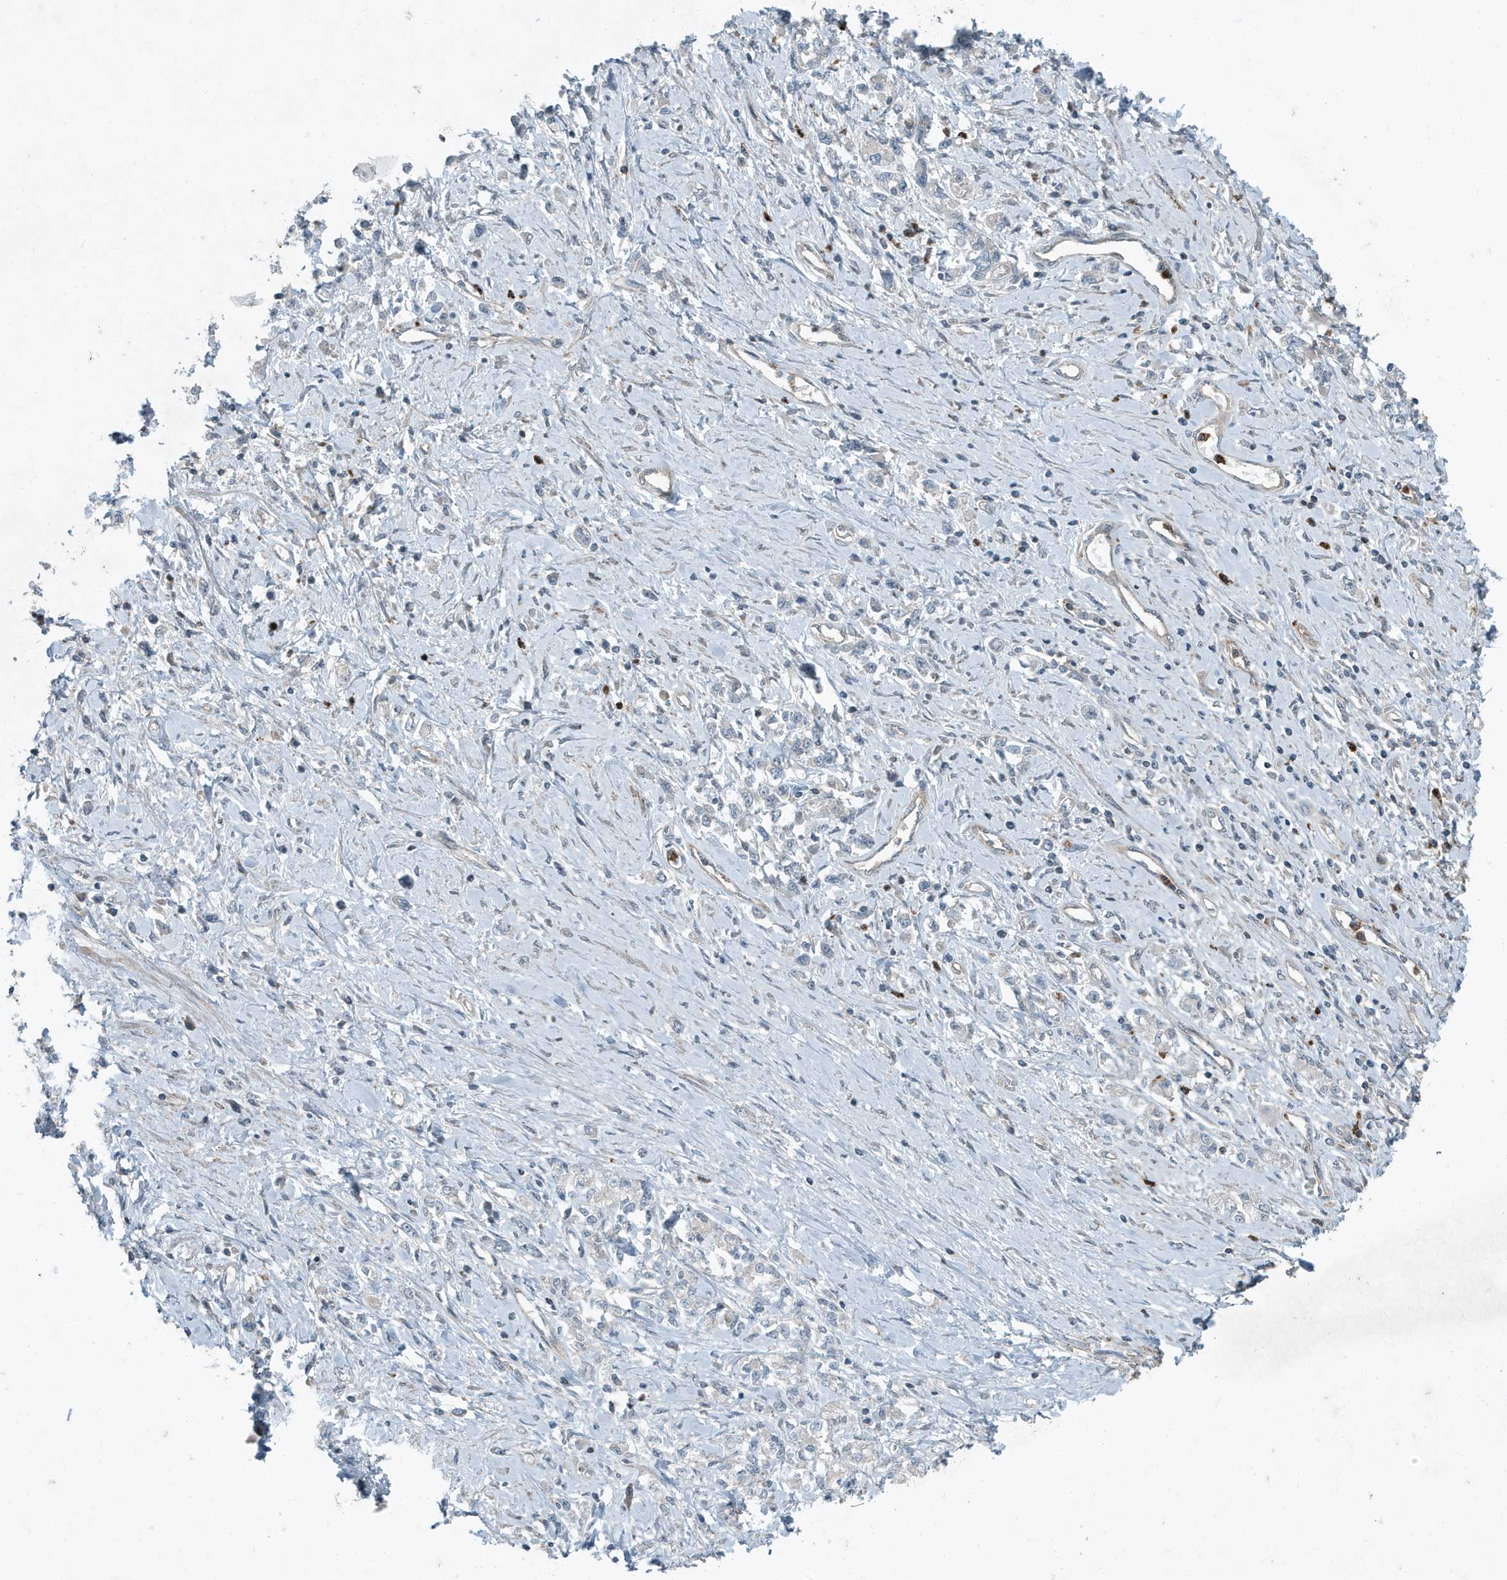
{"staining": {"intensity": "negative", "quantity": "none", "location": "none"}, "tissue": "stomach cancer", "cell_type": "Tumor cells", "image_type": "cancer", "snomed": [{"axis": "morphology", "description": "Adenocarcinoma, NOS"}, {"axis": "topography", "description": "Stomach"}], "caption": "A high-resolution image shows immunohistochemistry (IHC) staining of adenocarcinoma (stomach), which exhibits no significant expression in tumor cells.", "gene": "DAPP1", "patient": {"sex": "female", "age": 76}}